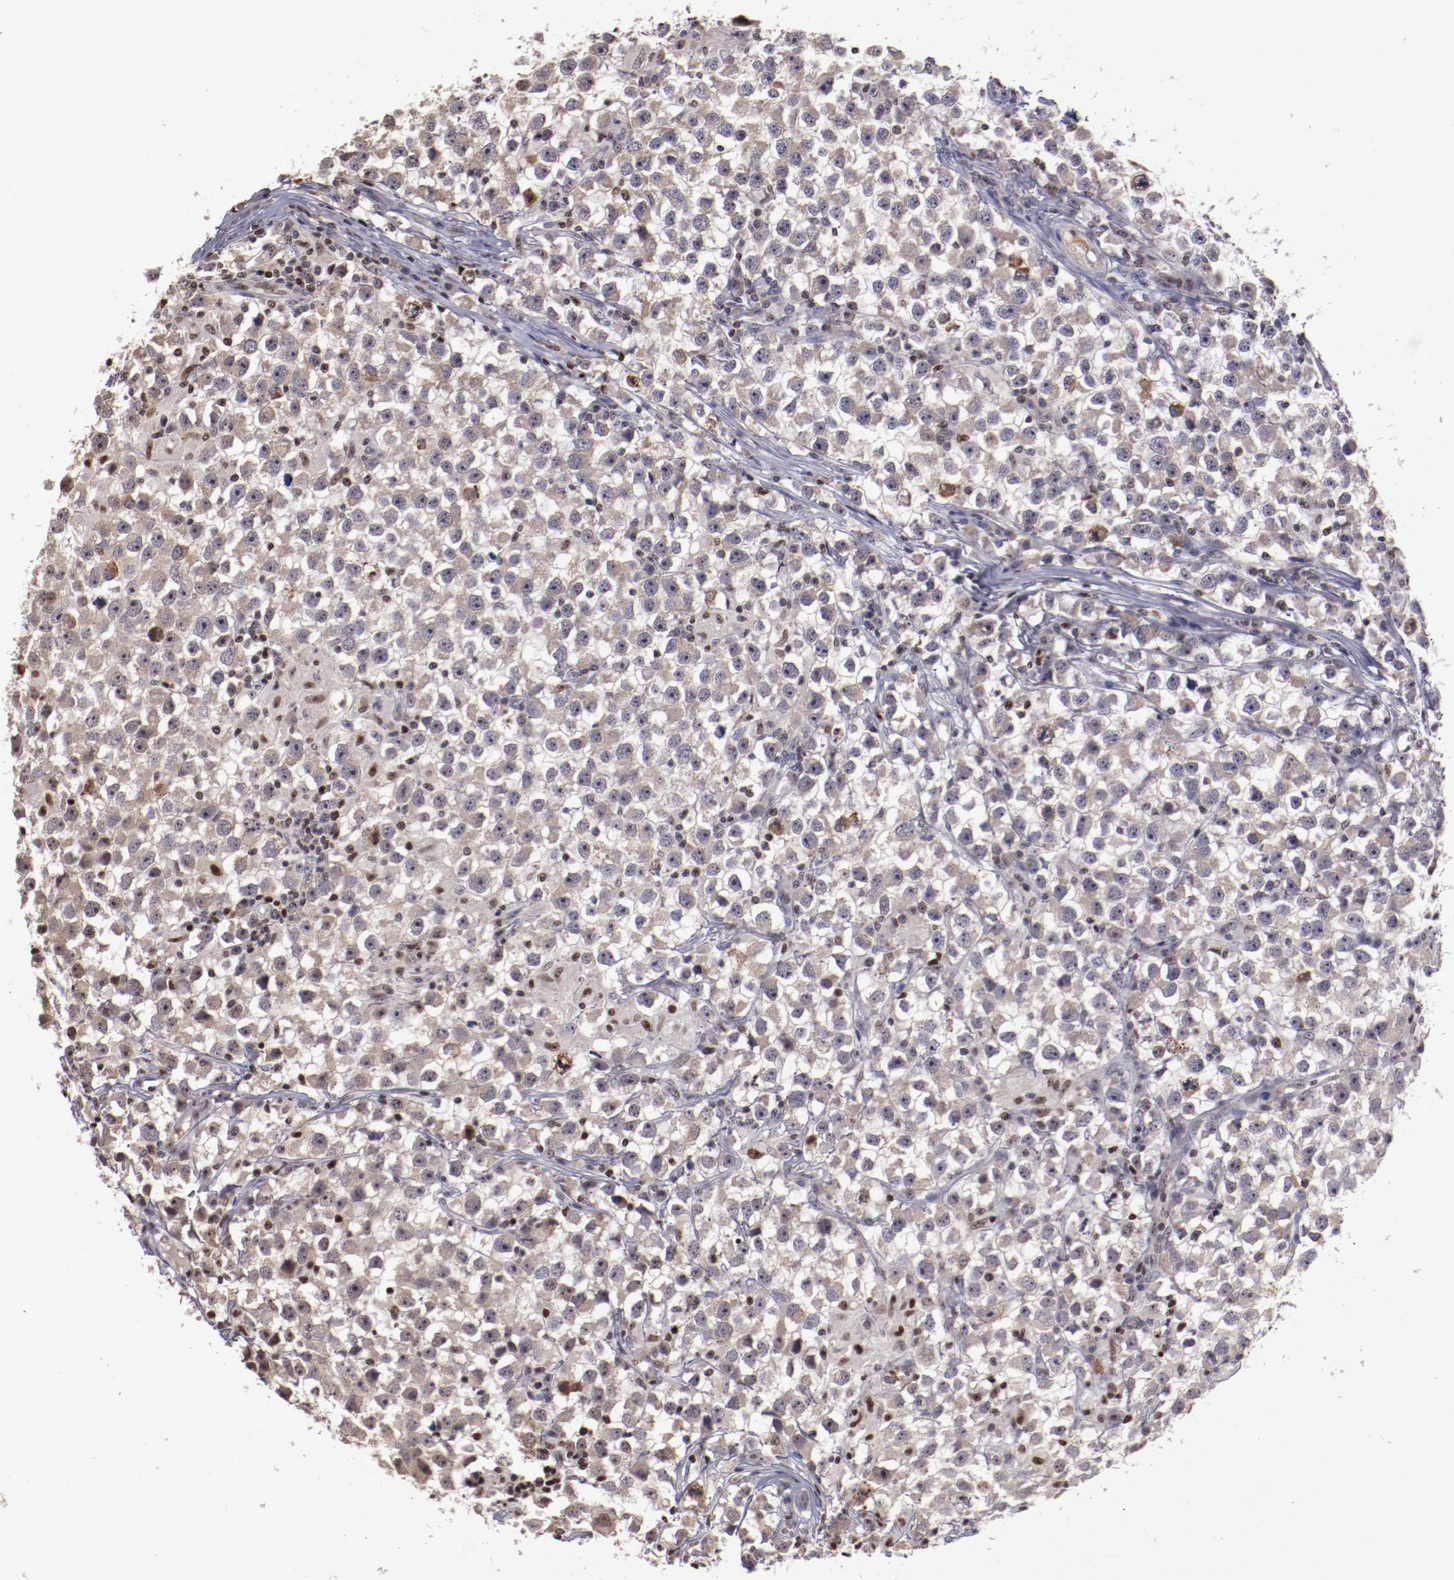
{"staining": {"intensity": "weak", "quantity": "25%-75%", "location": "cytoplasmic/membranous"}, "tissue": "testis cancer", "cell_type": "Tumor cells", "image_type": "cancer", "snomed": [{"axis": "morphology", "description": "Seminoma, NOS"}, {"axis": "topography", "description": "Testis"}], "caption": "A photomicrograph of testis cancer (seminoma) stained for a protein reveals weak cytoplasmic/membranous brown staining in tumor cells. Nuclei are stained in blue.", "gene": "DDX24", "patient": {"sex": "male", "age": 33}}